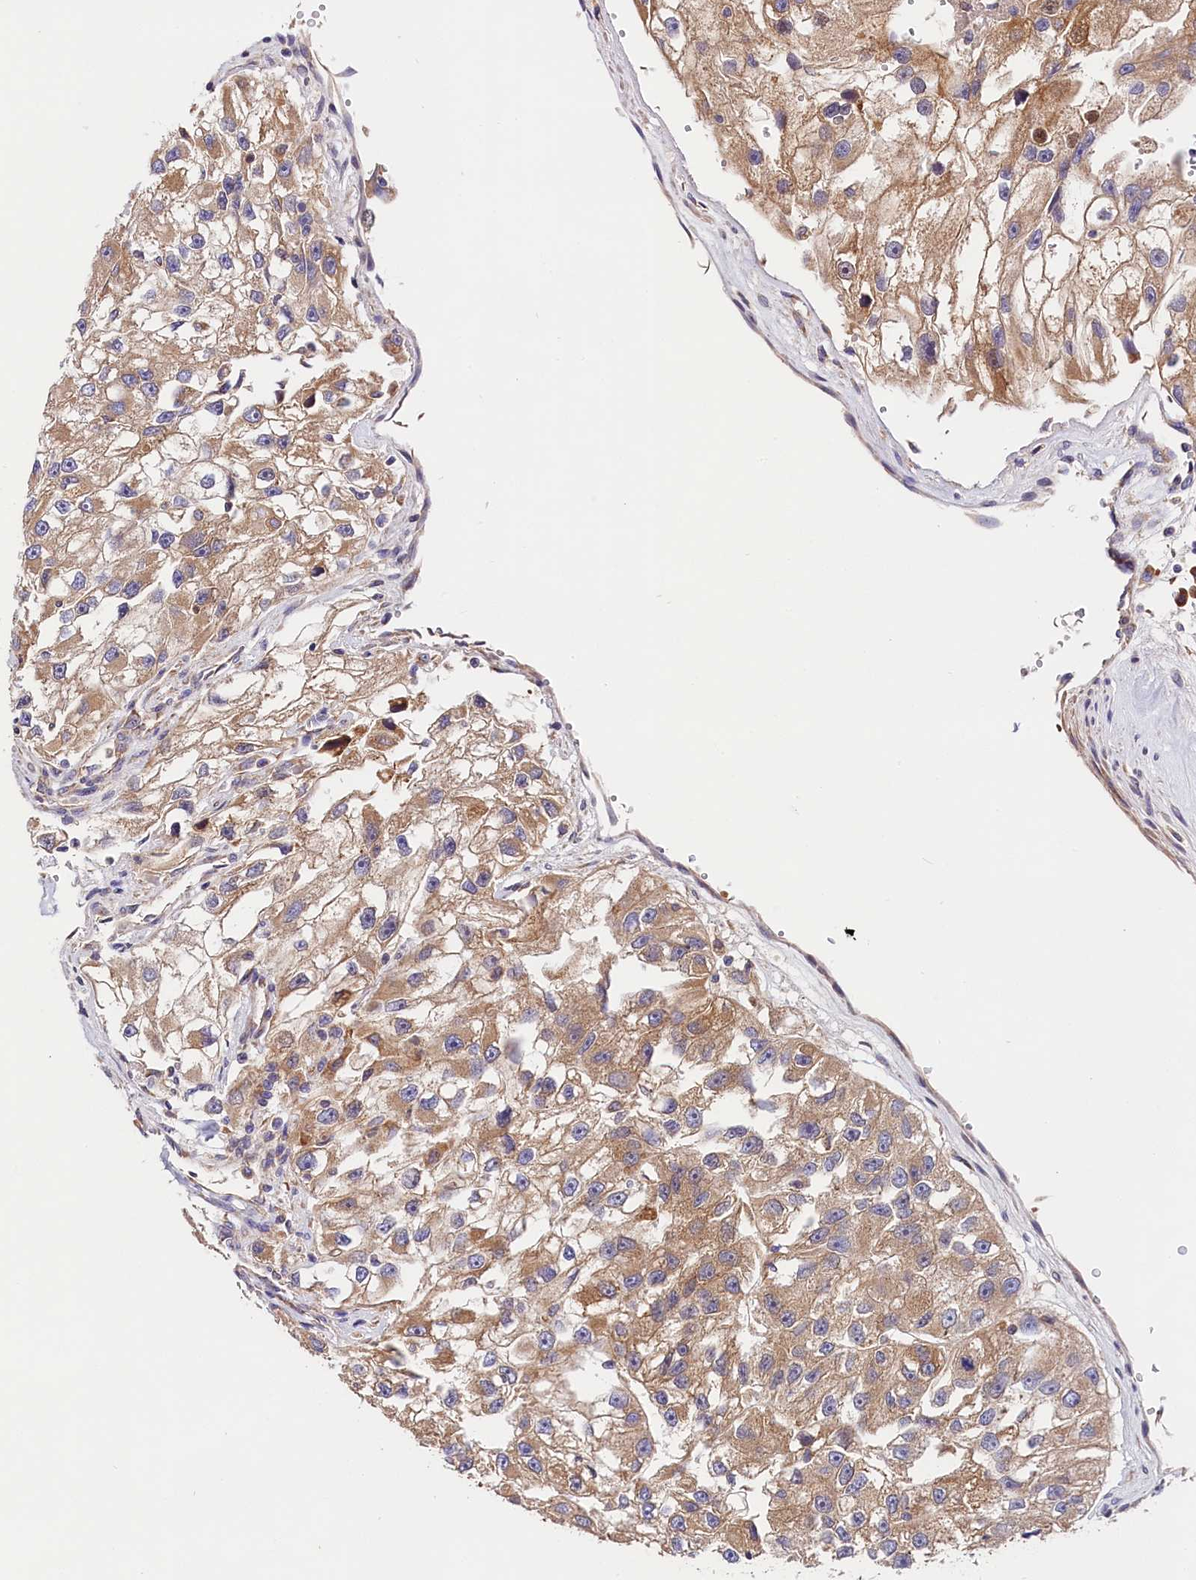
{"staining": {"intensity": "moderate", "quantity": ">75%", "location": "cytoplasmic/membranous"}, "tissue": "renal cancer", "cell_type": "Tumor cells", "image_type": "cancer", "snomed": [{"axis": "morphology", "description": "Adenocarcinoma, NOS"}, {"axis": "topography", "description": "Kidney"}], "caption": "Renal cancer (adenocarcinoma) tissue exhibits moderate cytoplasmic/membranous positivity in approximately >75% of tumor cells The staining is performed using DAB brown chromogen to label protein expression. The nuclei are counter-stained blue using hematoxylin.", "gene": "SPG11", "patient": {"sex": "male", "age": 63}}